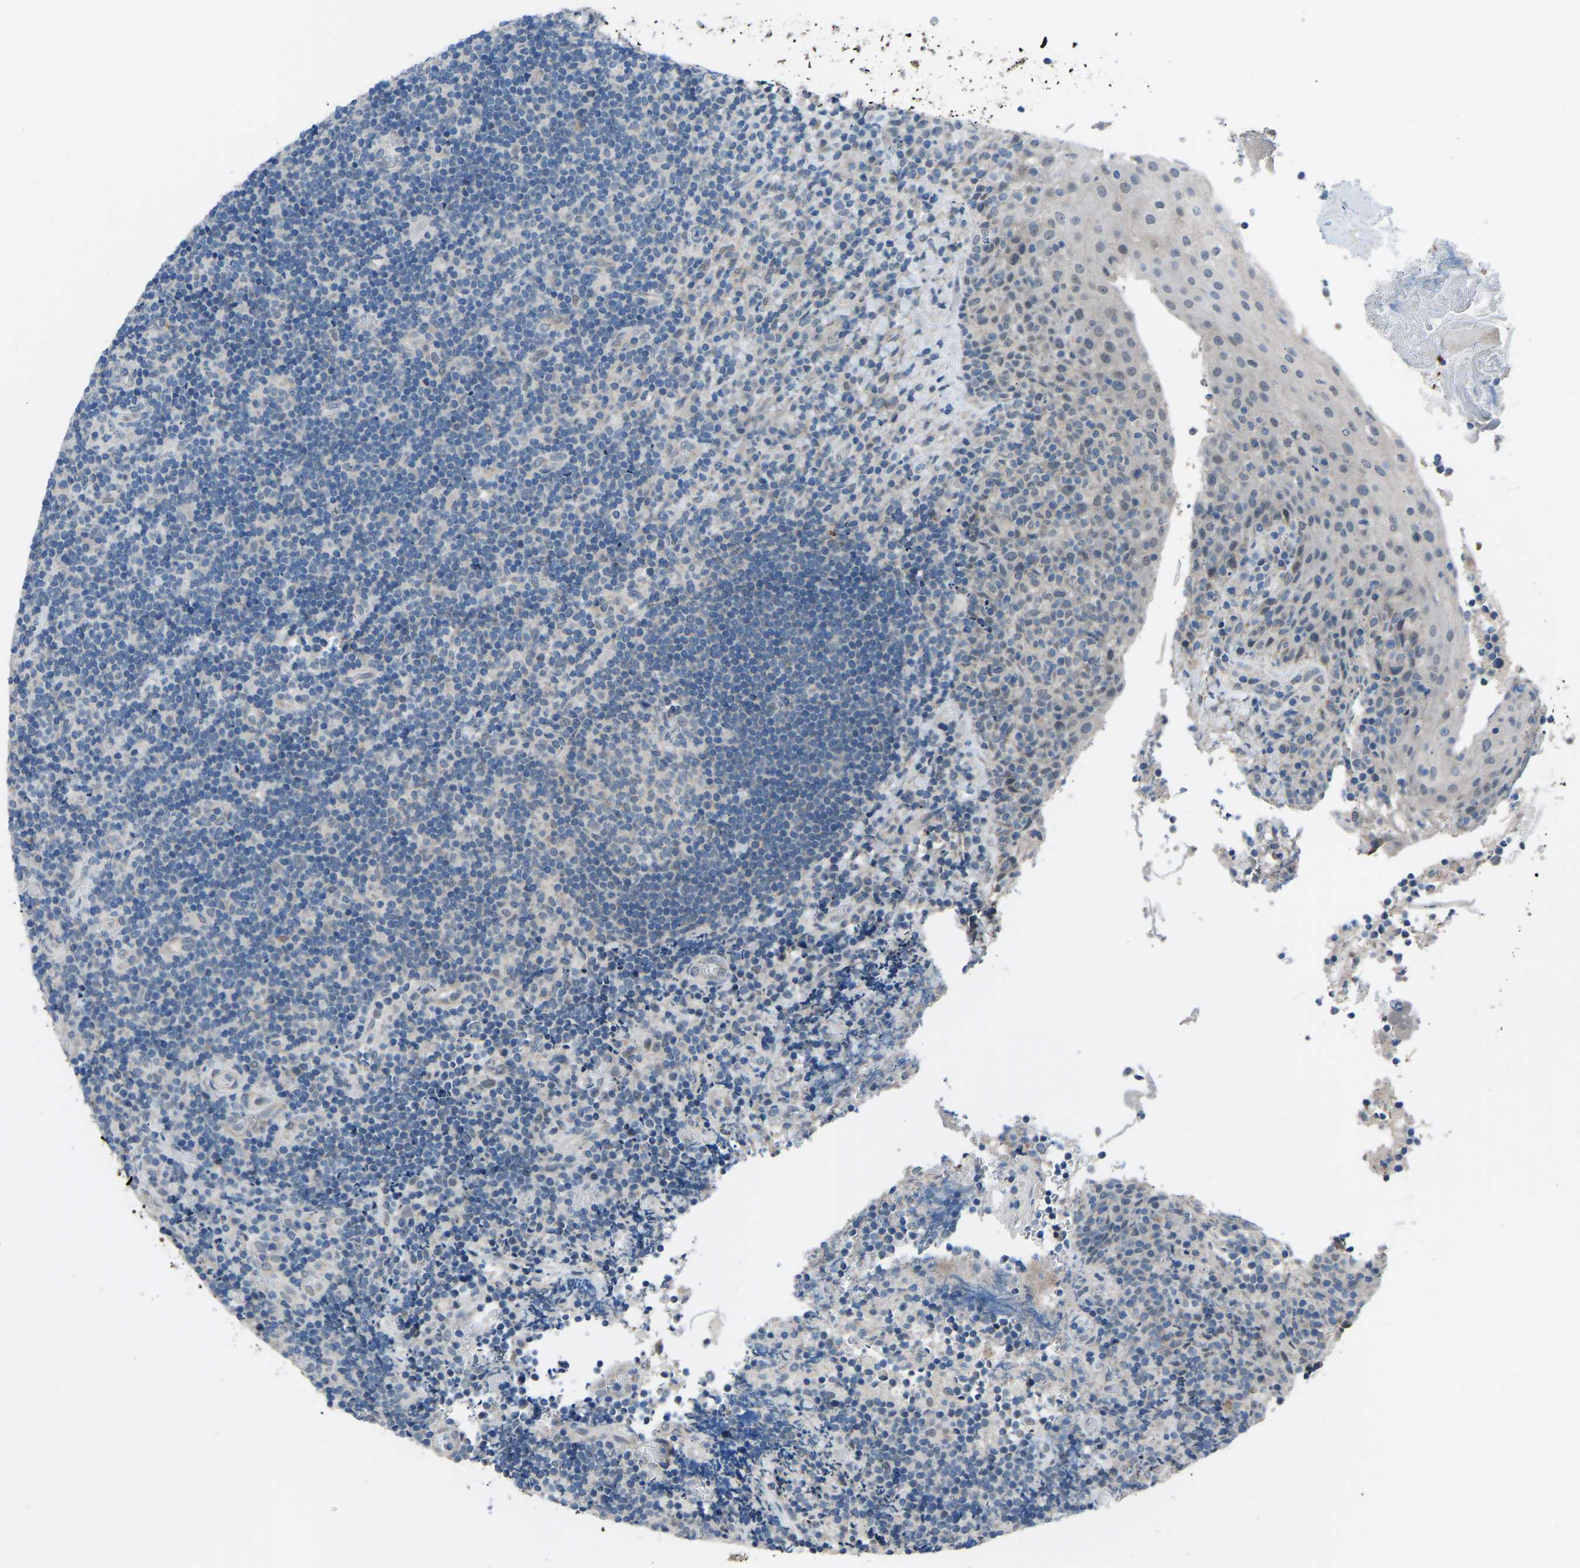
{"staining": {"intensity": "negative", "quantity": "none", "location": "none"}, "tissue": "lymphoma", "cell_type": "Tumor cells", "image_type": "cancer", "snomed": [{"axis": "morphology", "description": "Malignant lymphoma, non-Hodgkin's type, High grade"}, {"axis": "topography", "description": "Tonsil"}], "caption": "There is no significant positivity in tumor cells of lymphoma.", "gene": "CDK2AP1", "patient": {"sex": "female", "age": 36}}